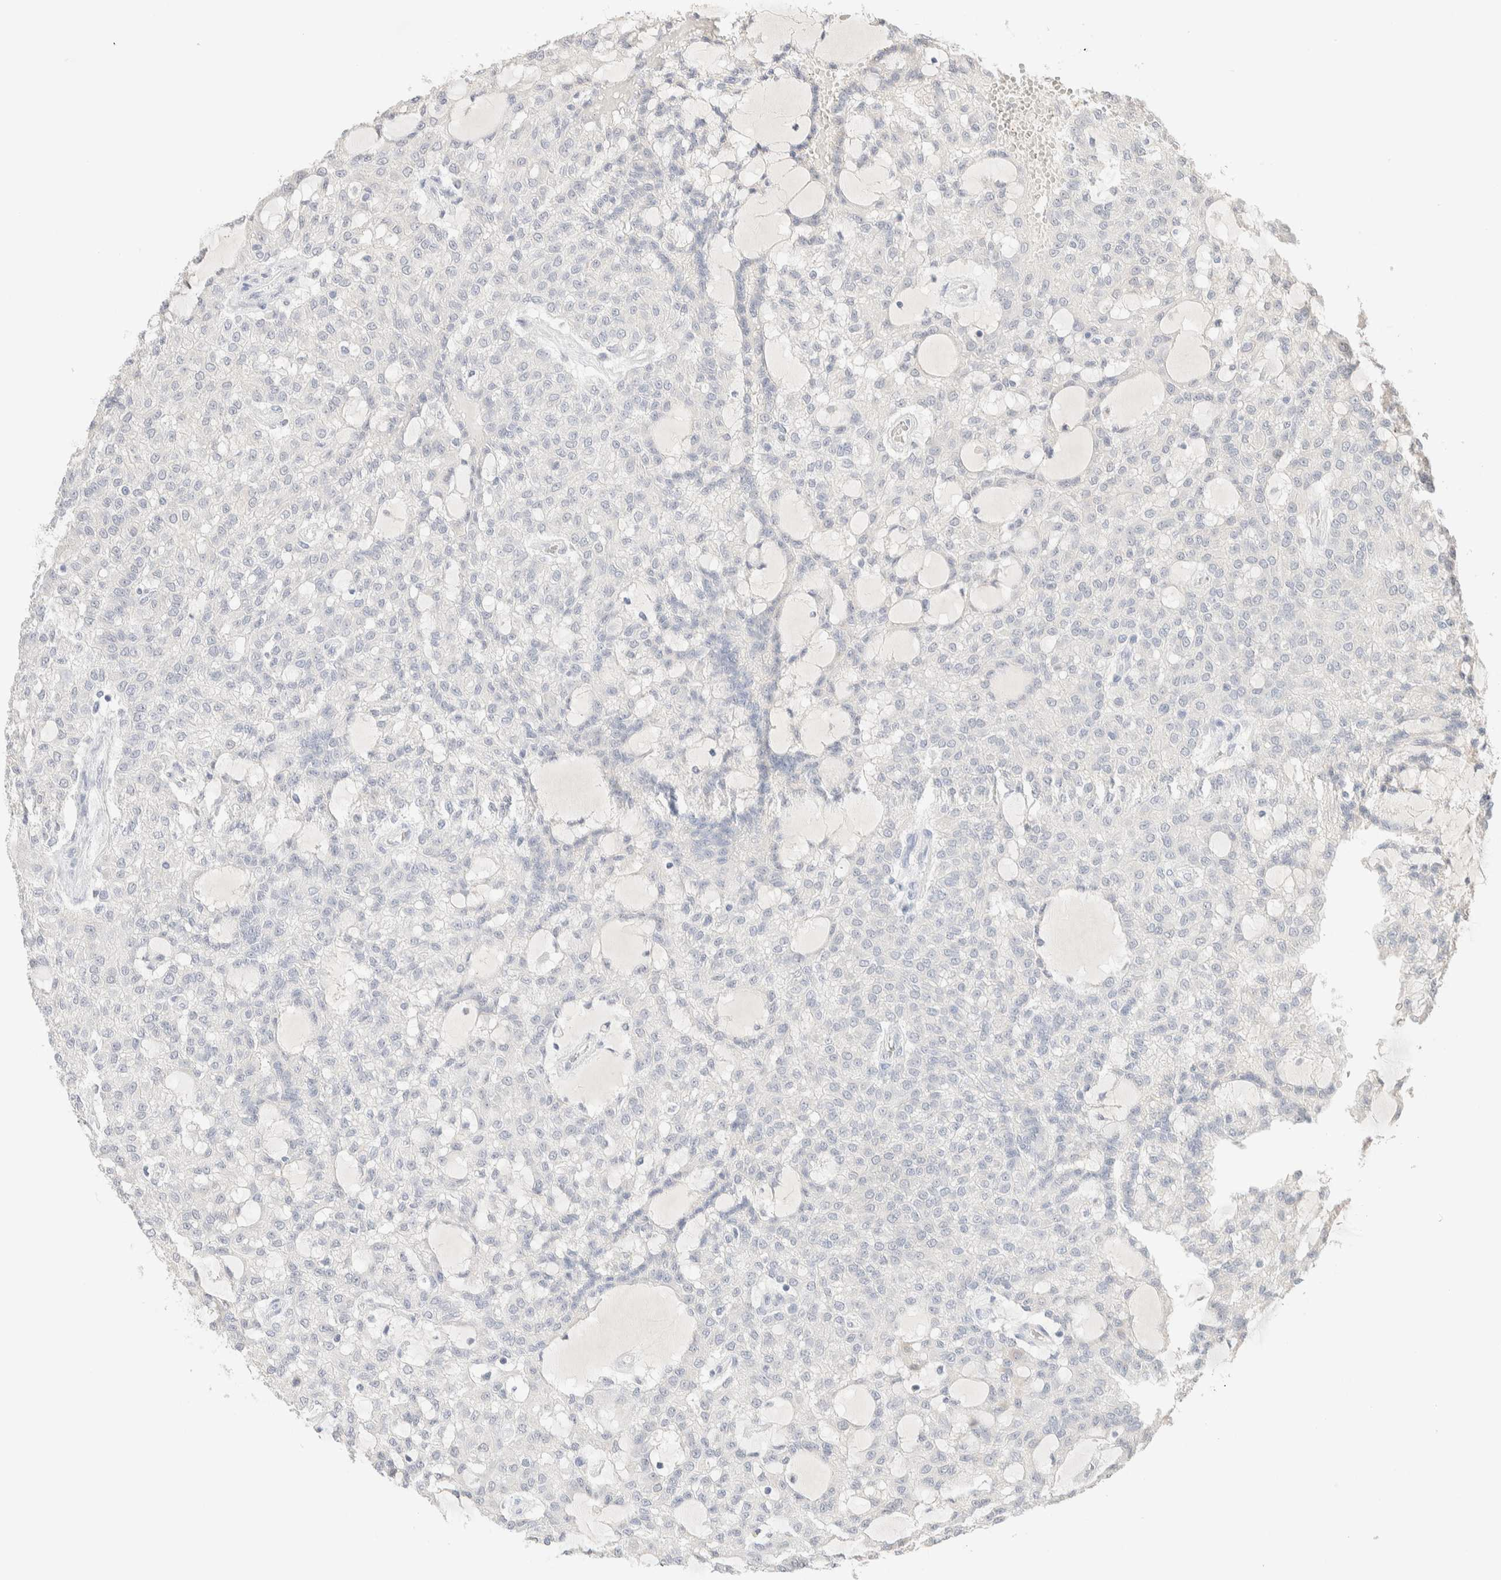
{"staining": {"intensity": "negative", "quantity": "none", "location": "none"}, "tissue": "renal cancer", "cell_type": "Tumor cells", "image_type": "cancer", "snomed": [{"axis": "morphology", "description": "Adenocarcinoma, NOS"}, {"axis": "topography", "description": "Kidney"}], "caption": "Human renal cancer stained for a protein using immunohistochemistry demonstrates no positivity in tumor cells.", "gene": "RIDA", "patient": {"sex": "male", "age": 63}}